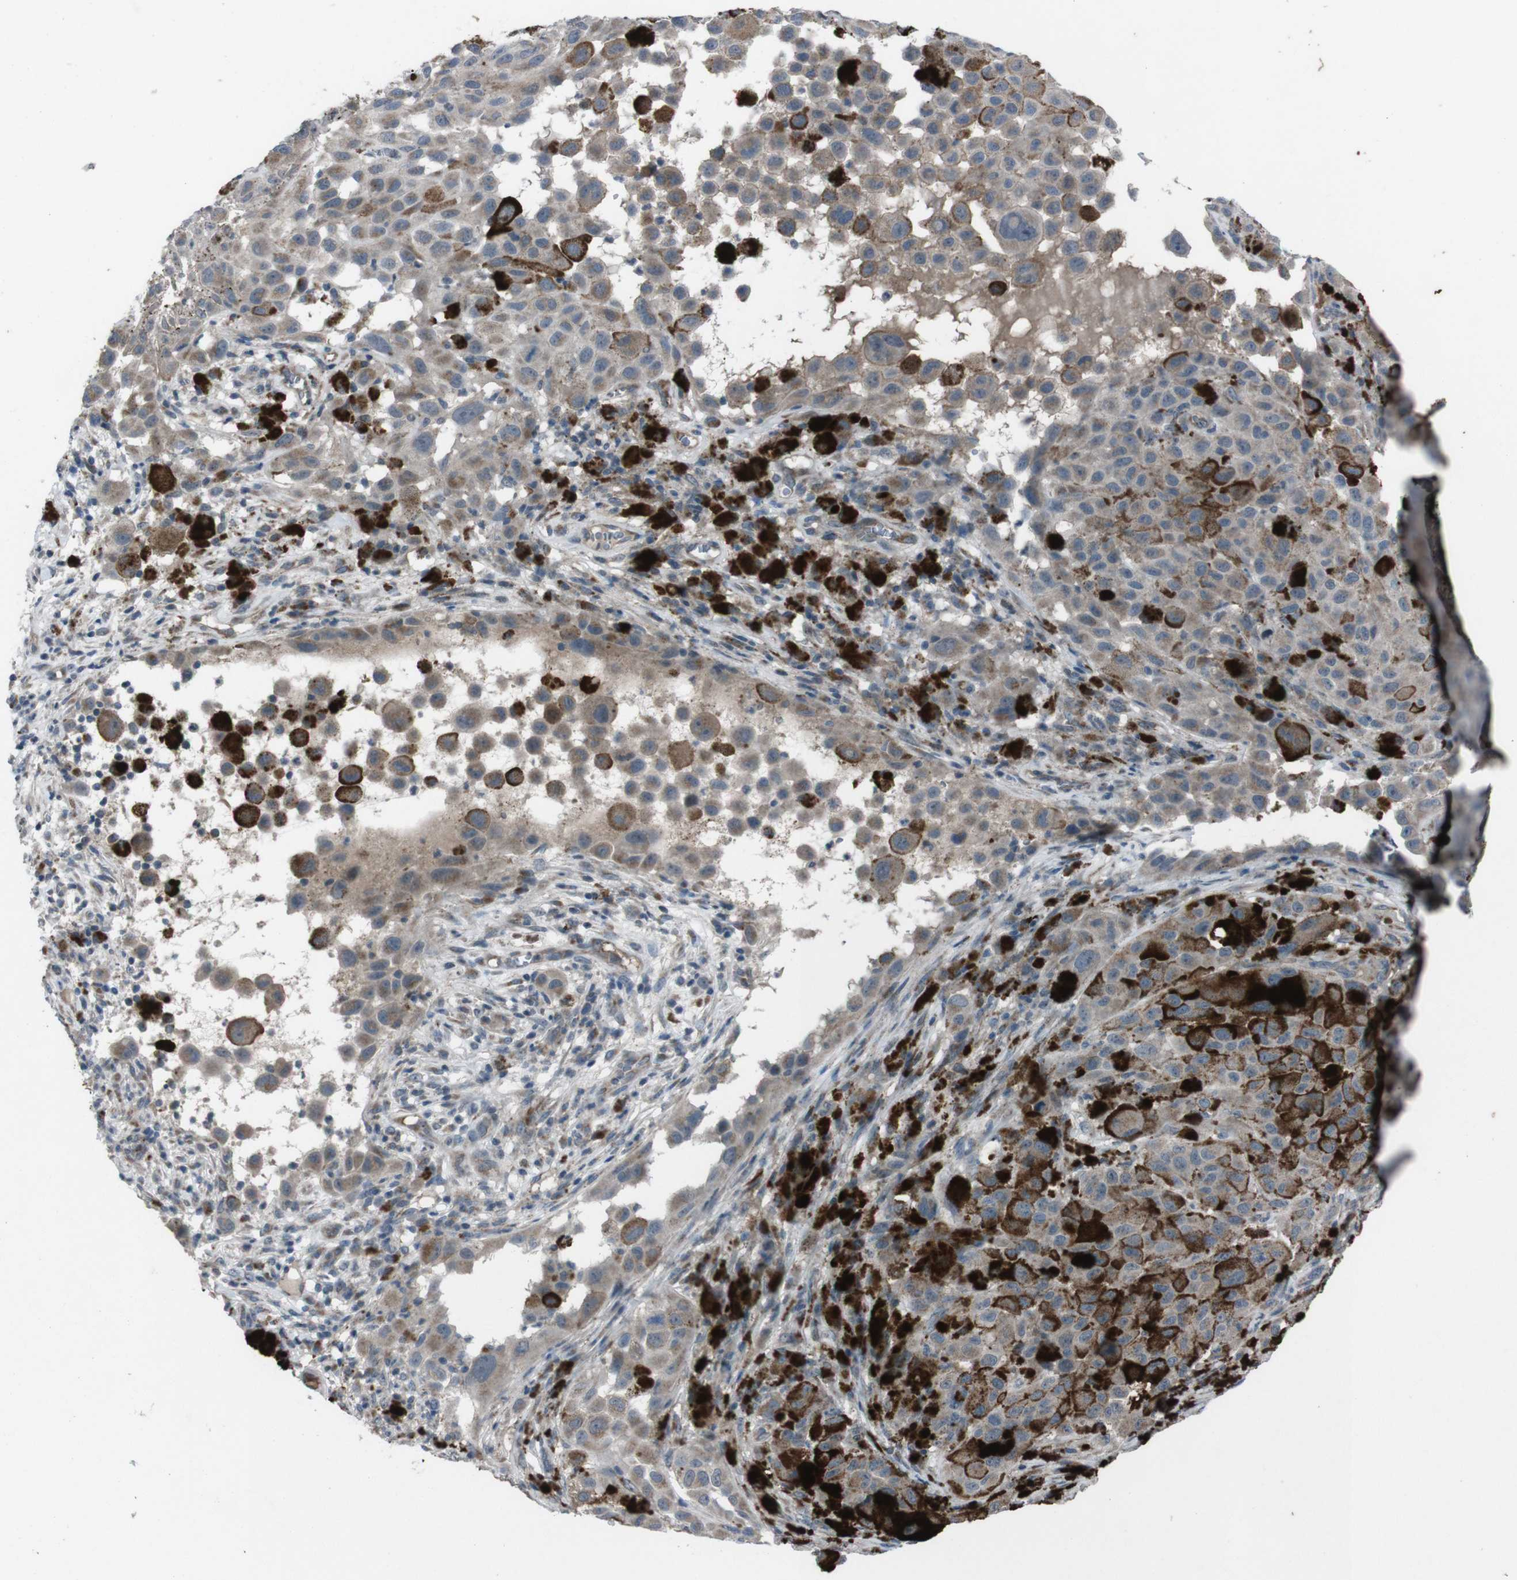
{"staining": {"intensity": "weak", "quantity": ">75%", "location": "cytoplasmic/membranous"}, "tissue": "melanoma", "cell_type": "Tumor cells", "image_type": "cancer", "snomed": [{"axis": "morphology", "description": "Malignant melanoma, NOS"}, {"axis": "topography", "description": "Skin"}], "caption": "An immunohistochemistry histopathology image of neoplastic tissue is shown. Protein staining in brown highlights weak cytoplasmic/membranous positivity in malignant melanoma within tumor cells.", "gene": "EFNA5", "patient": {"sex": "male", "age": 96}}